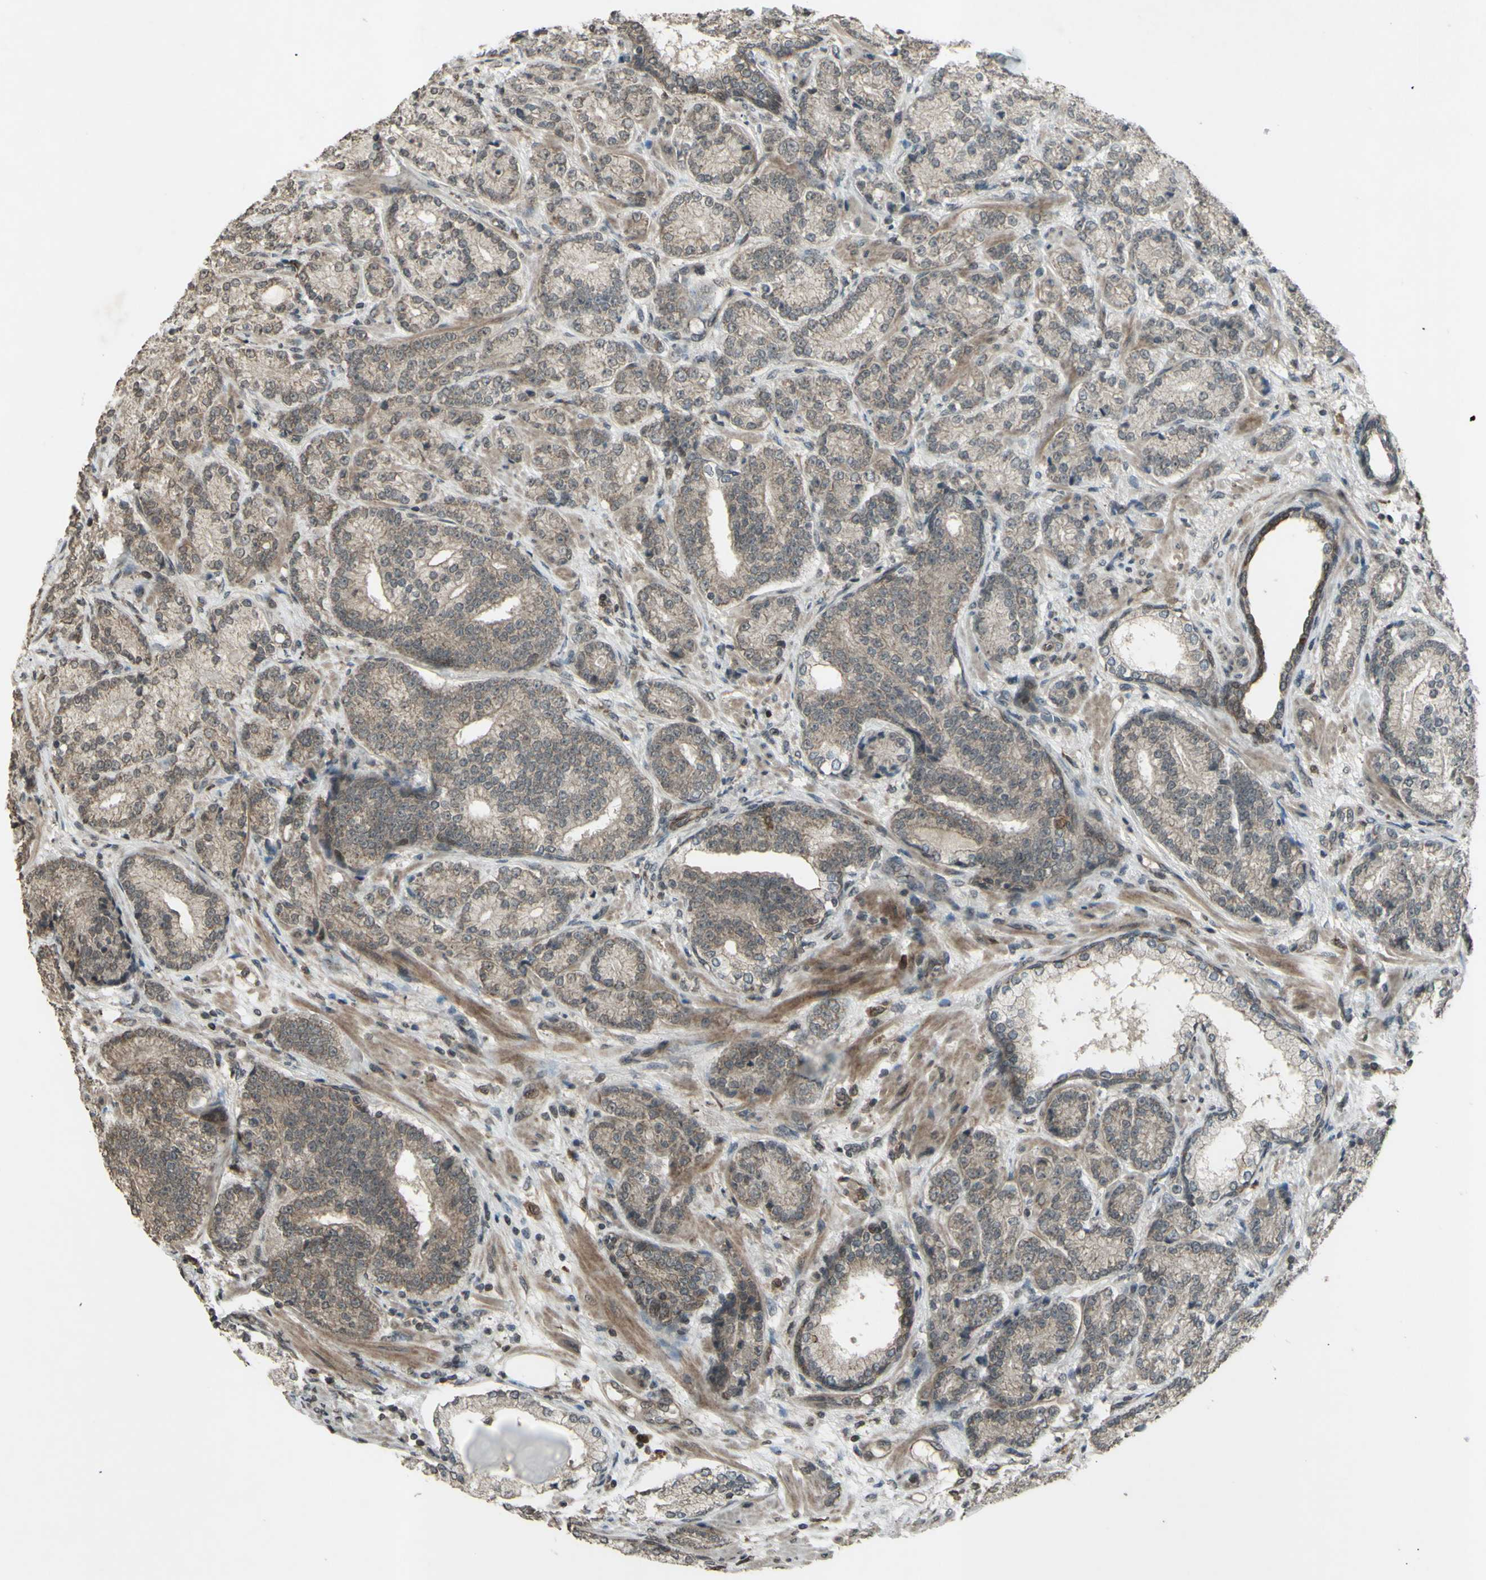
{"staining": {"intensity": "weak", "quantity": ">75%", "location": "cytoplasmic/membranous"}, "tissue": "prostate cancer", "cell_type": "Tumor cells", "image_type": "cancer", "snomed": [{"axis": "morphology", "description": "Adenocarcinoma, High grade"}, {"axis": "topography", "description": "Prostate"}], "caption": "High-grade adenocarcinoma (prostate) stained with a protein marker demonstrates weak staining in tumor cells.", "gene": "BLNK", "patient": {"sex": "male", "age": 61}}